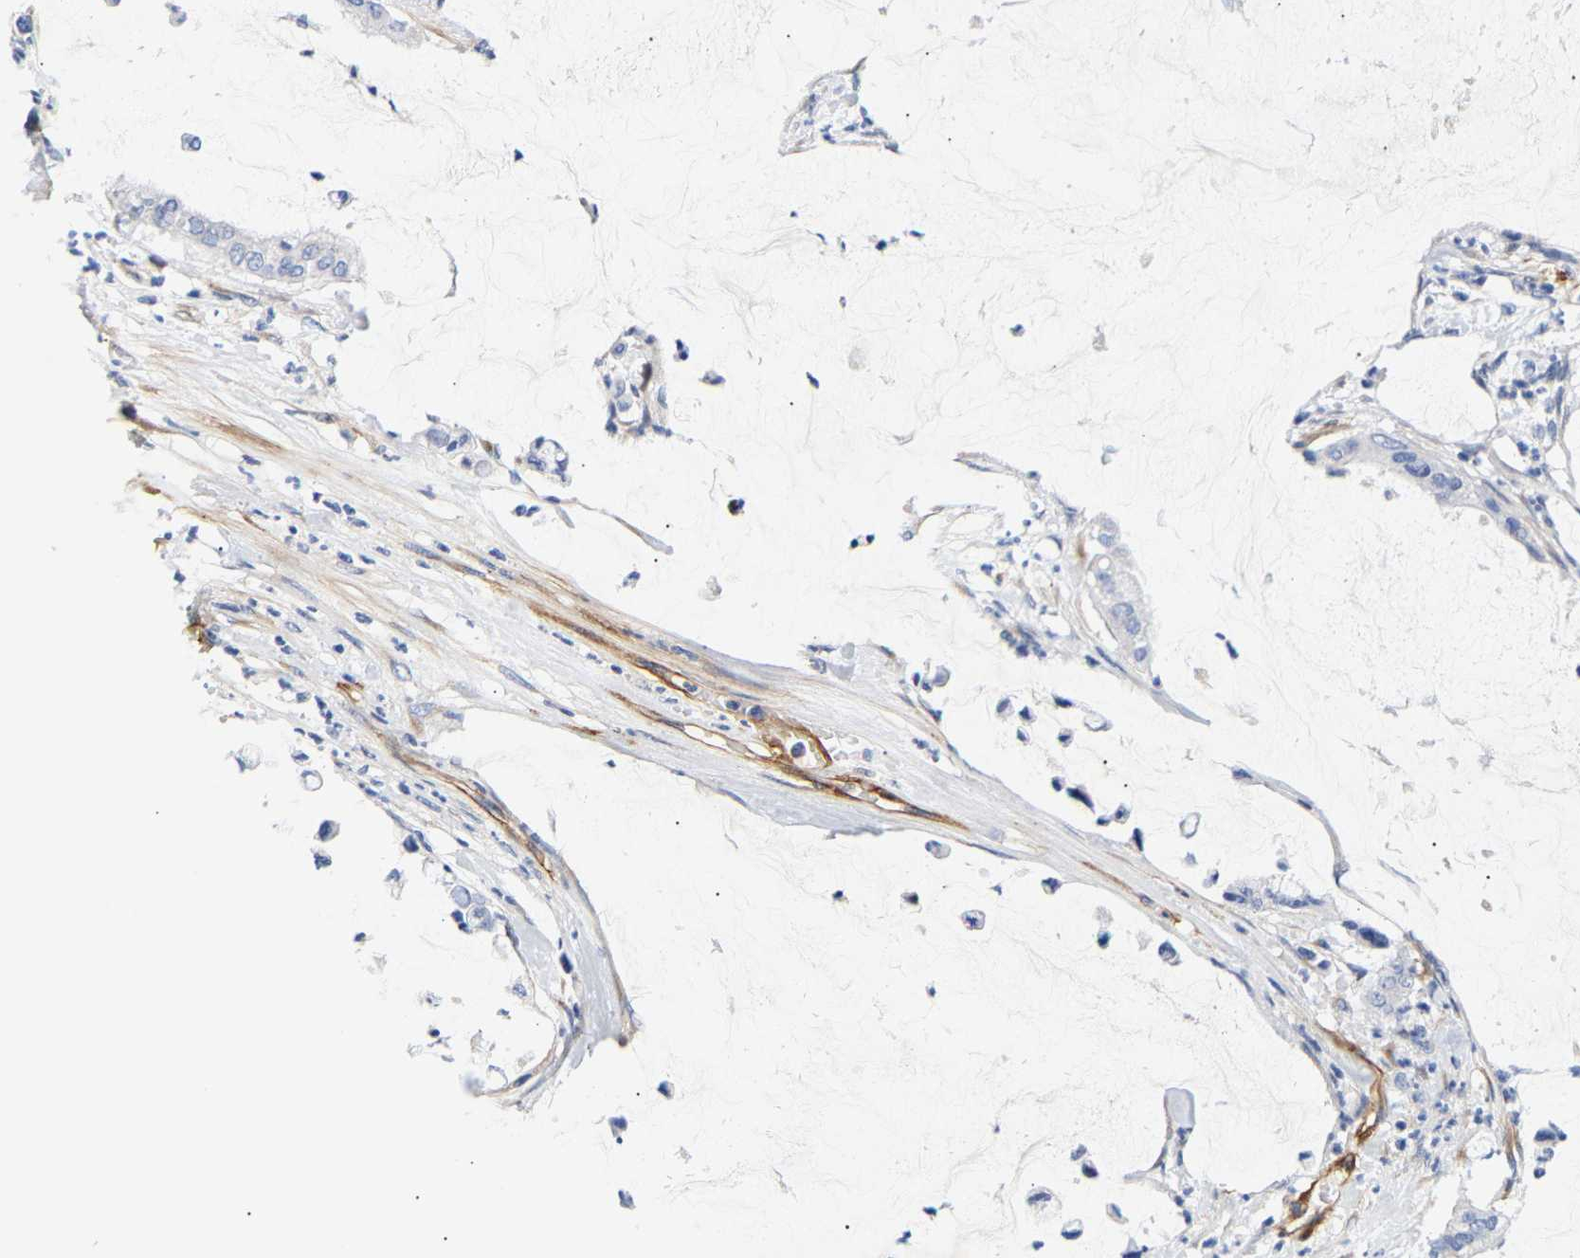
{"staining": {"intensity": "negative", "quantity": "none", "location": "none"}, "tissue": "pancreatic cancer", "cell_type": "Tumor cells", "image_type": "cancer", "snomed": [{"axis": "morphology", "description": "Adenocarcinoma, NOS"}, {"axis": "topography", "description": "Pancreas"}], "caption": "The micrograph exhibits no staining of tumor cells in pancreatic adenocarcinoma.", "gene": "IGFBP7", "patient": {"sex": "male", "age": 41}}